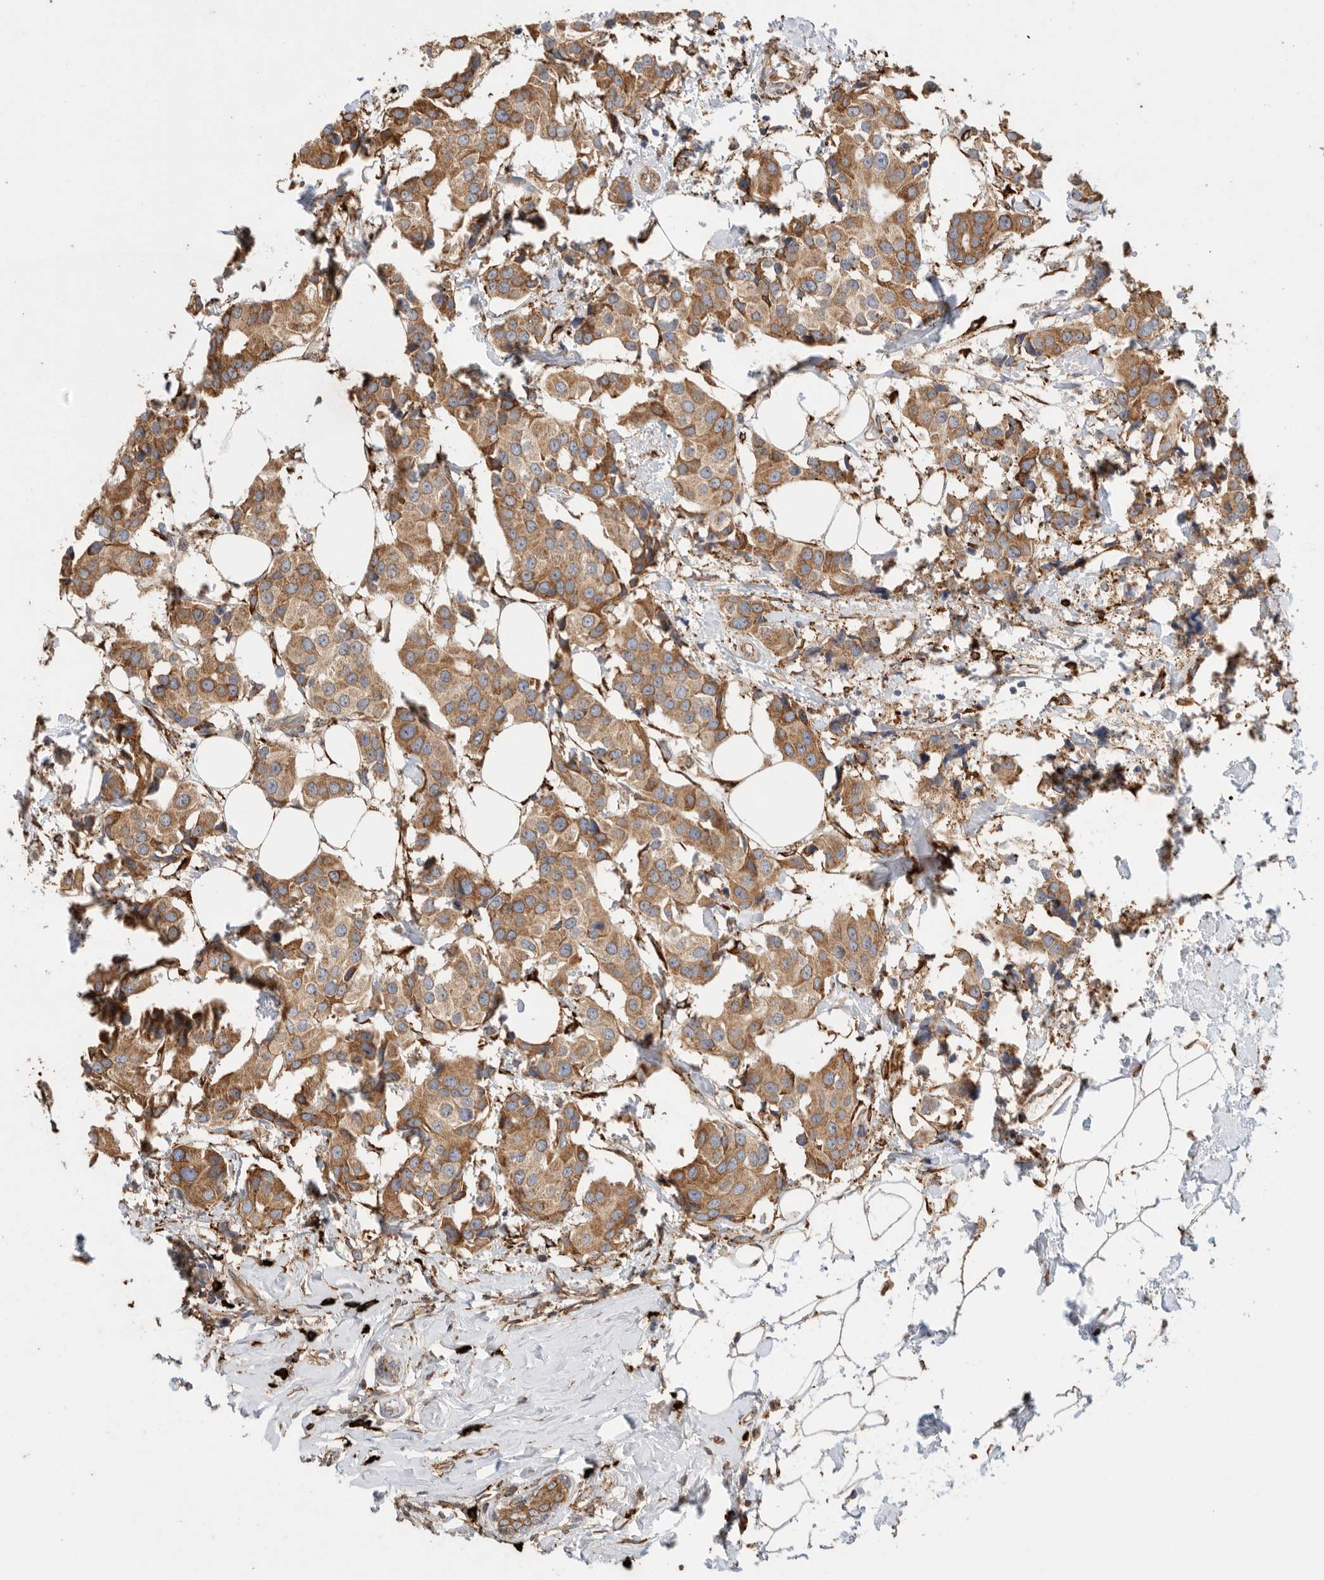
{"staining": {"intensity": "moderate", "quantity": ">75%", "location": "cytoplasmic/membranous"}, "tissue": "breast cancer", "cell_type": "Tumor cells", "image_type": "cancer", "snomed": [{"axis": "morphology", "description": "Normal tissue, NOS"}, {"axis": "morphology", "description": "Duct carcinoma"}, {"axis": "topography", "description": "Breast"}], "caption": "Immunohistochemical staining of breast infiltrating ductal carcinoma displays medium levels of moderate cytoplasmic/membranous protein positivity in approximately >75% of tumor cells.", "gene": "BLOC1S5", "patient": {"sex": "female", "age": 39}}